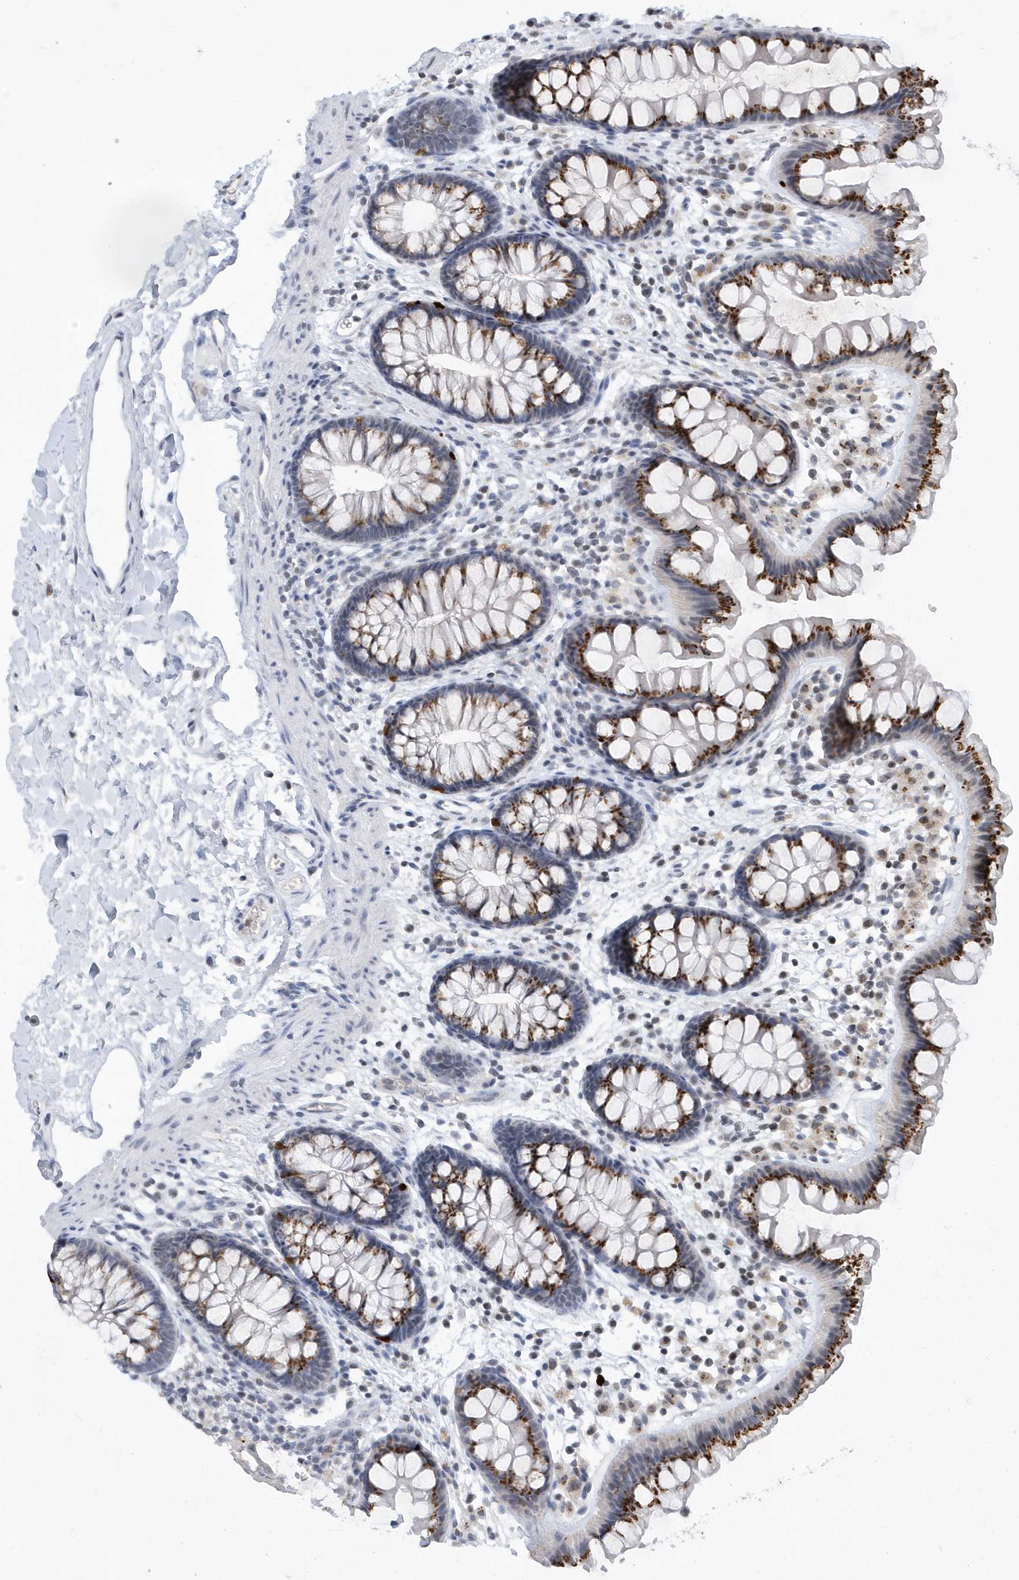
{"staining": {"intensity": "negative", "quantity": "none", "location": "none"}, "tissue": "colon", "cell_type": "Endothelial cells", "image_type": "normal", "snomed": [{"axis": "morphology", "description": "Normal tissue, NOS"}, {"axis": "topography", "description": "Colon"}], "caption": "High magnification brightfield microscopy of unremarkable colon stained with DAB (3,3'-diaminobenzidine) (brown) and counterstained with hematoxylin (blue): endothelial cells show no significant expression.", "gene": "VWA5B2", "patient": {"sex": "female", "age": 62}}